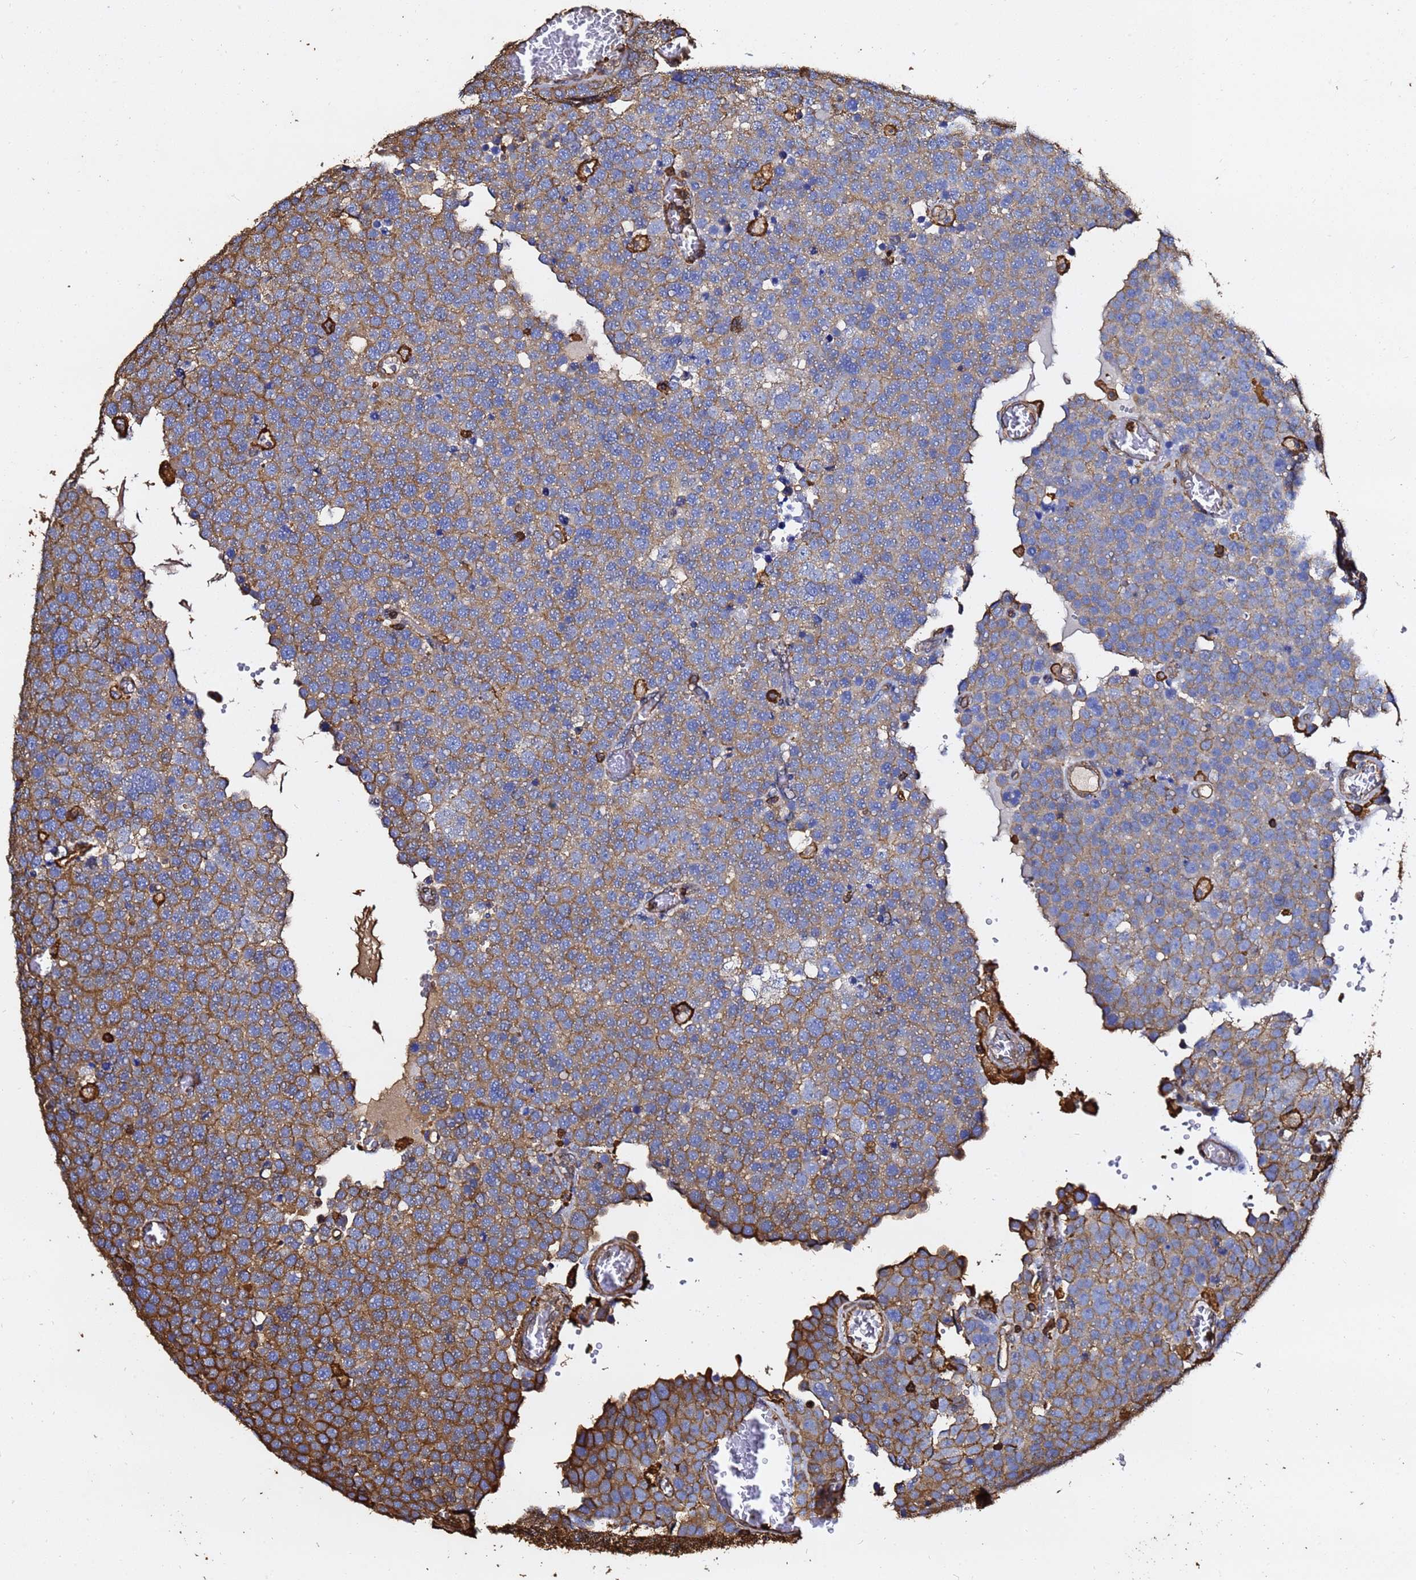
{"staining": {"intensity": "strong", "quantity": "25%-75%", "location": "cytoplasmic/membranous"}, "tissue": "testis cancer", "cell_type": "Tumor cells", "image_type": "cancer", "snomed": [{"axis": "morphology", "description": "Normal tissue, NOS"}, {"axis": "morphology", "description": "Seminoma, NOS"}, {"axis": "topography", "description": "Testis"}], "caption": "A brown stain labels strong cytoplasmic/membranous staining of a protein in human testis cancer (seminoma) tumor cells.", "gene": "ACTB", "patient": {"sex": "male", "age": 71}}